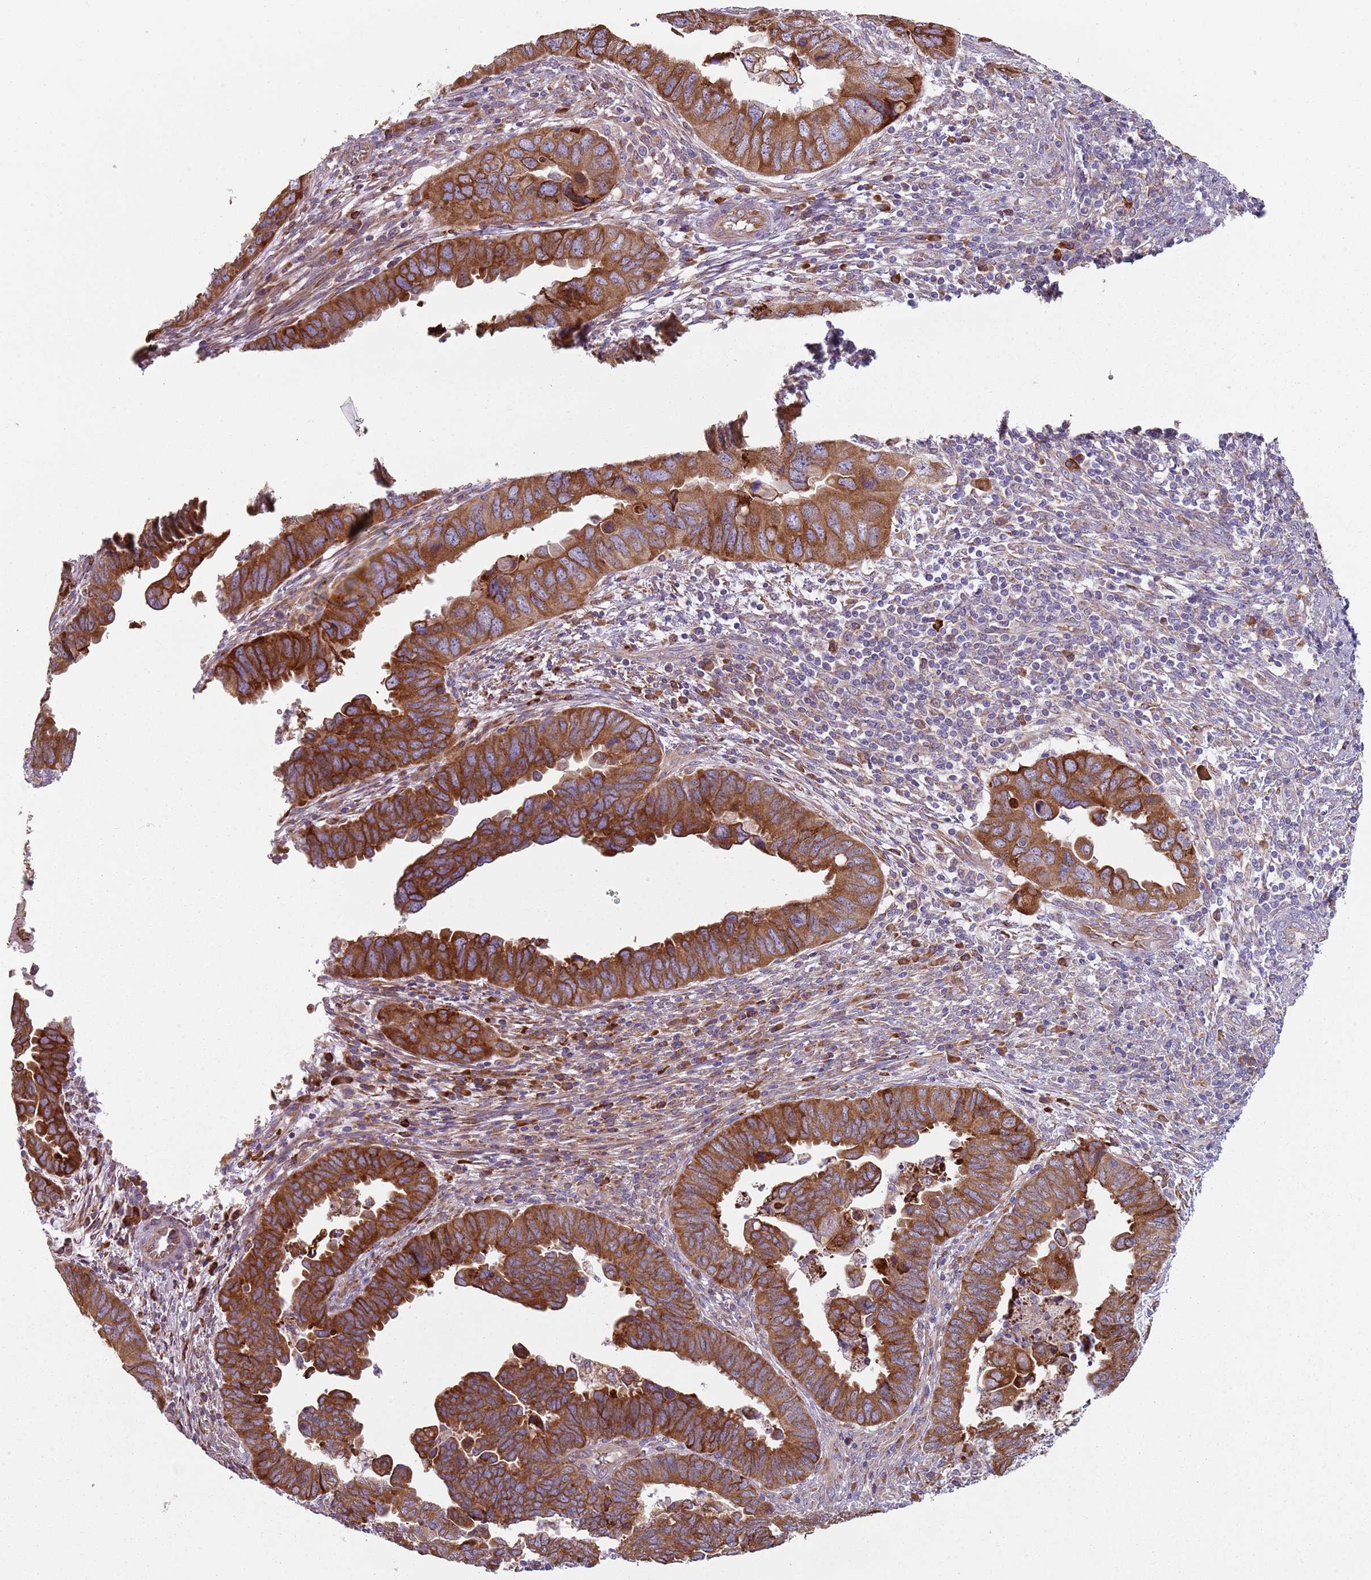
{"staining": {"intensity": "strong", "quantity": ">75%", "location": "cytoplasmic/membranous"}, "tissue": "endometrial cancer", "cell_type": "Tumor cells", "image_type": "cancer", "snomed": [{"axis": "morphology", "description": "Adenocarcinoma, NOS"}, {"axis": "topography", "description": "Endometrium"}], "caption": "Endometrial cancer (adenocarcinoma) stained with a brown dye demonstrates strong cytoplasmic/membranous positive staining in approximately >75% of tumor cells.", "gene": "SPATA2", "patient": {"sex": "female", "age": 79}}